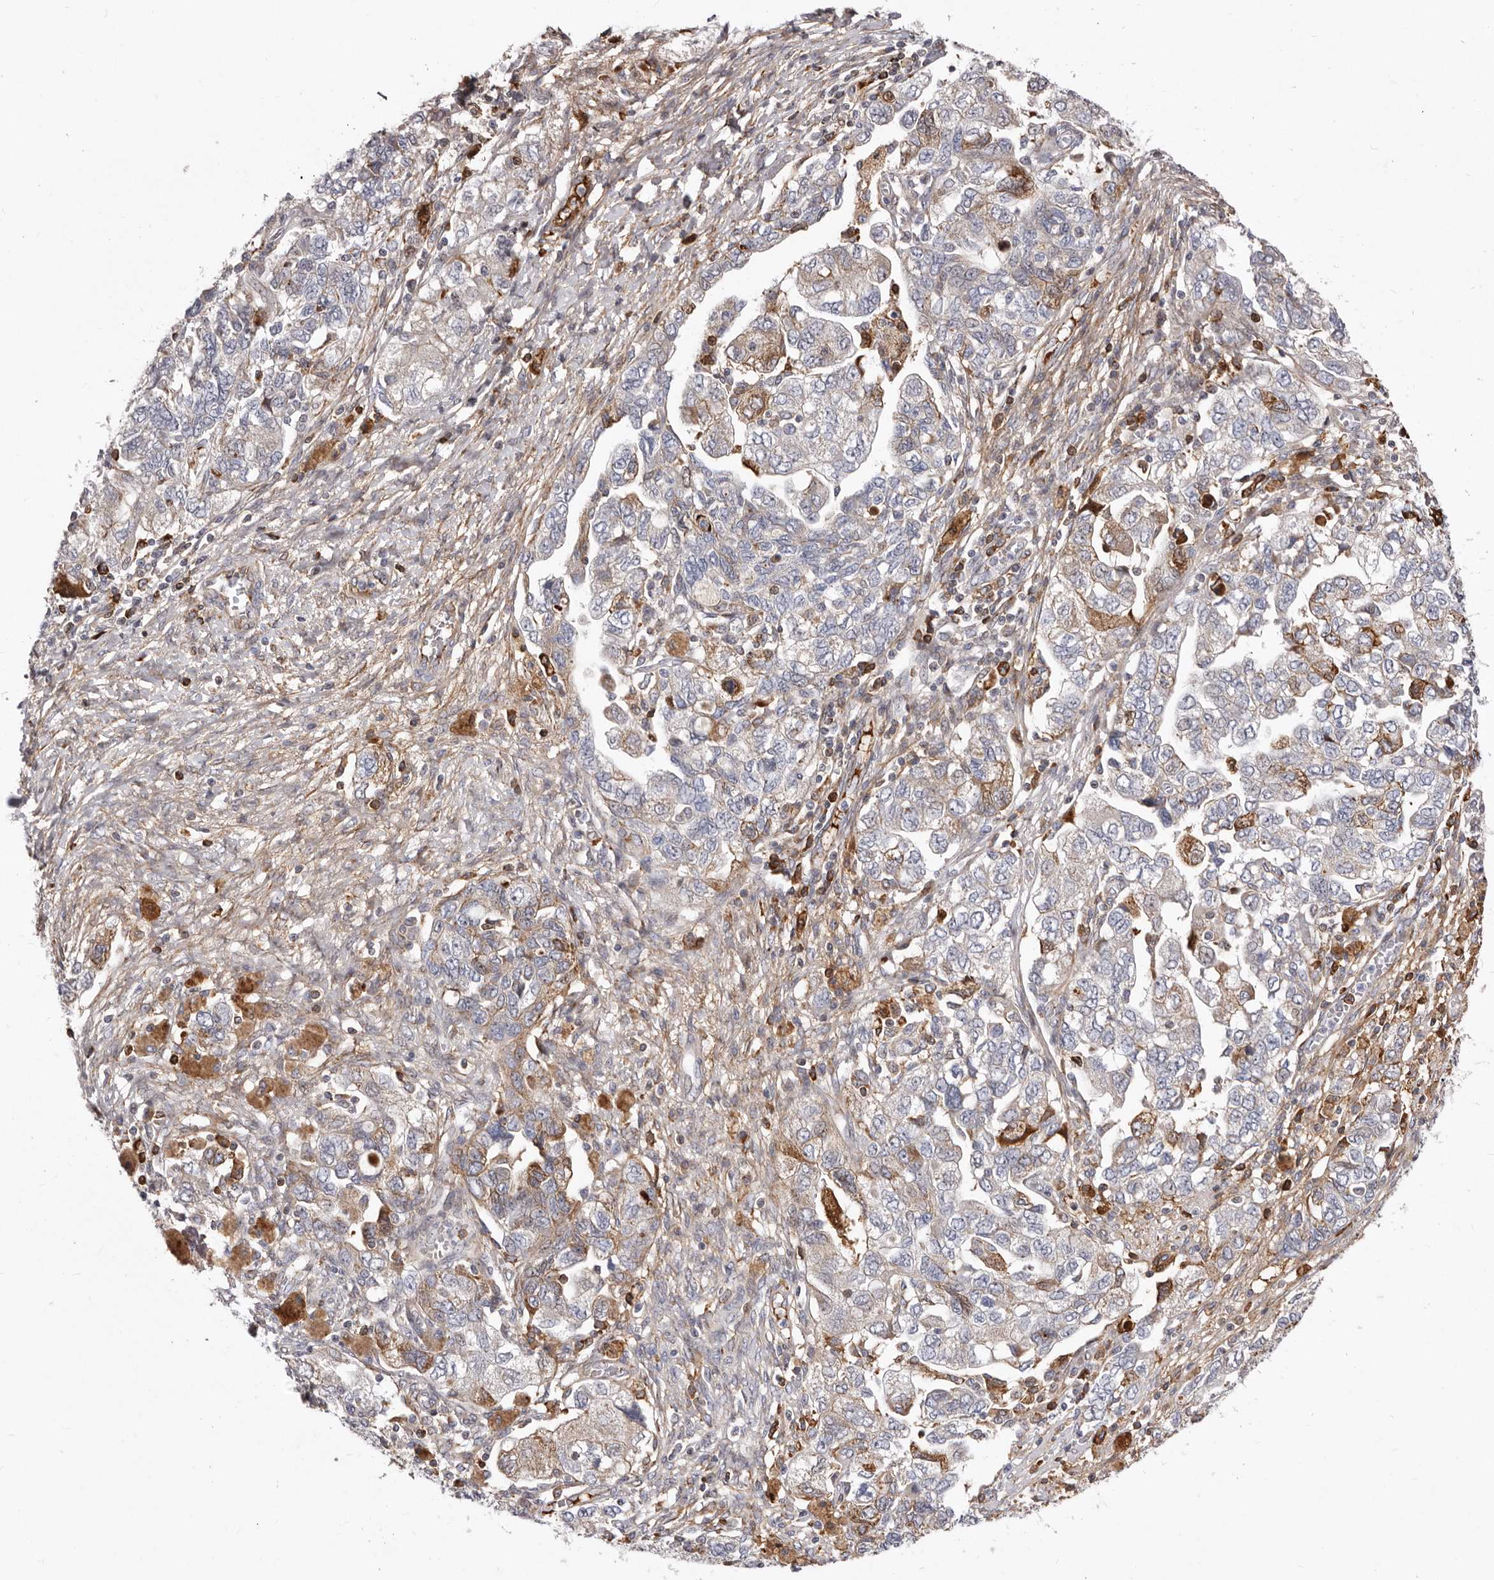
{"staining": {"intensity": "moderate", "quantity": "<25%", "location": "cytoplasmic/membranous"}, "tissue": "ovarian cancer", "cell_type": "Tumor cells", "image_type": "cancer", "snomed": [{"axis": "morphology", "description": "Carcinoma, NOS"}, {"axis": "morphology", "description": "Cystadenocarcinoma, serous, NOS"}, {"axis": "topography", "description": "Ovary"}], "caption": "A brown stain highlights moderate cytoplasmic/membranous staining of a protein in ovarian serous cystadenocarcinoma tumor cells.", "gene": "NUBPL", "patient": {"sex": "female", "age": 69}}